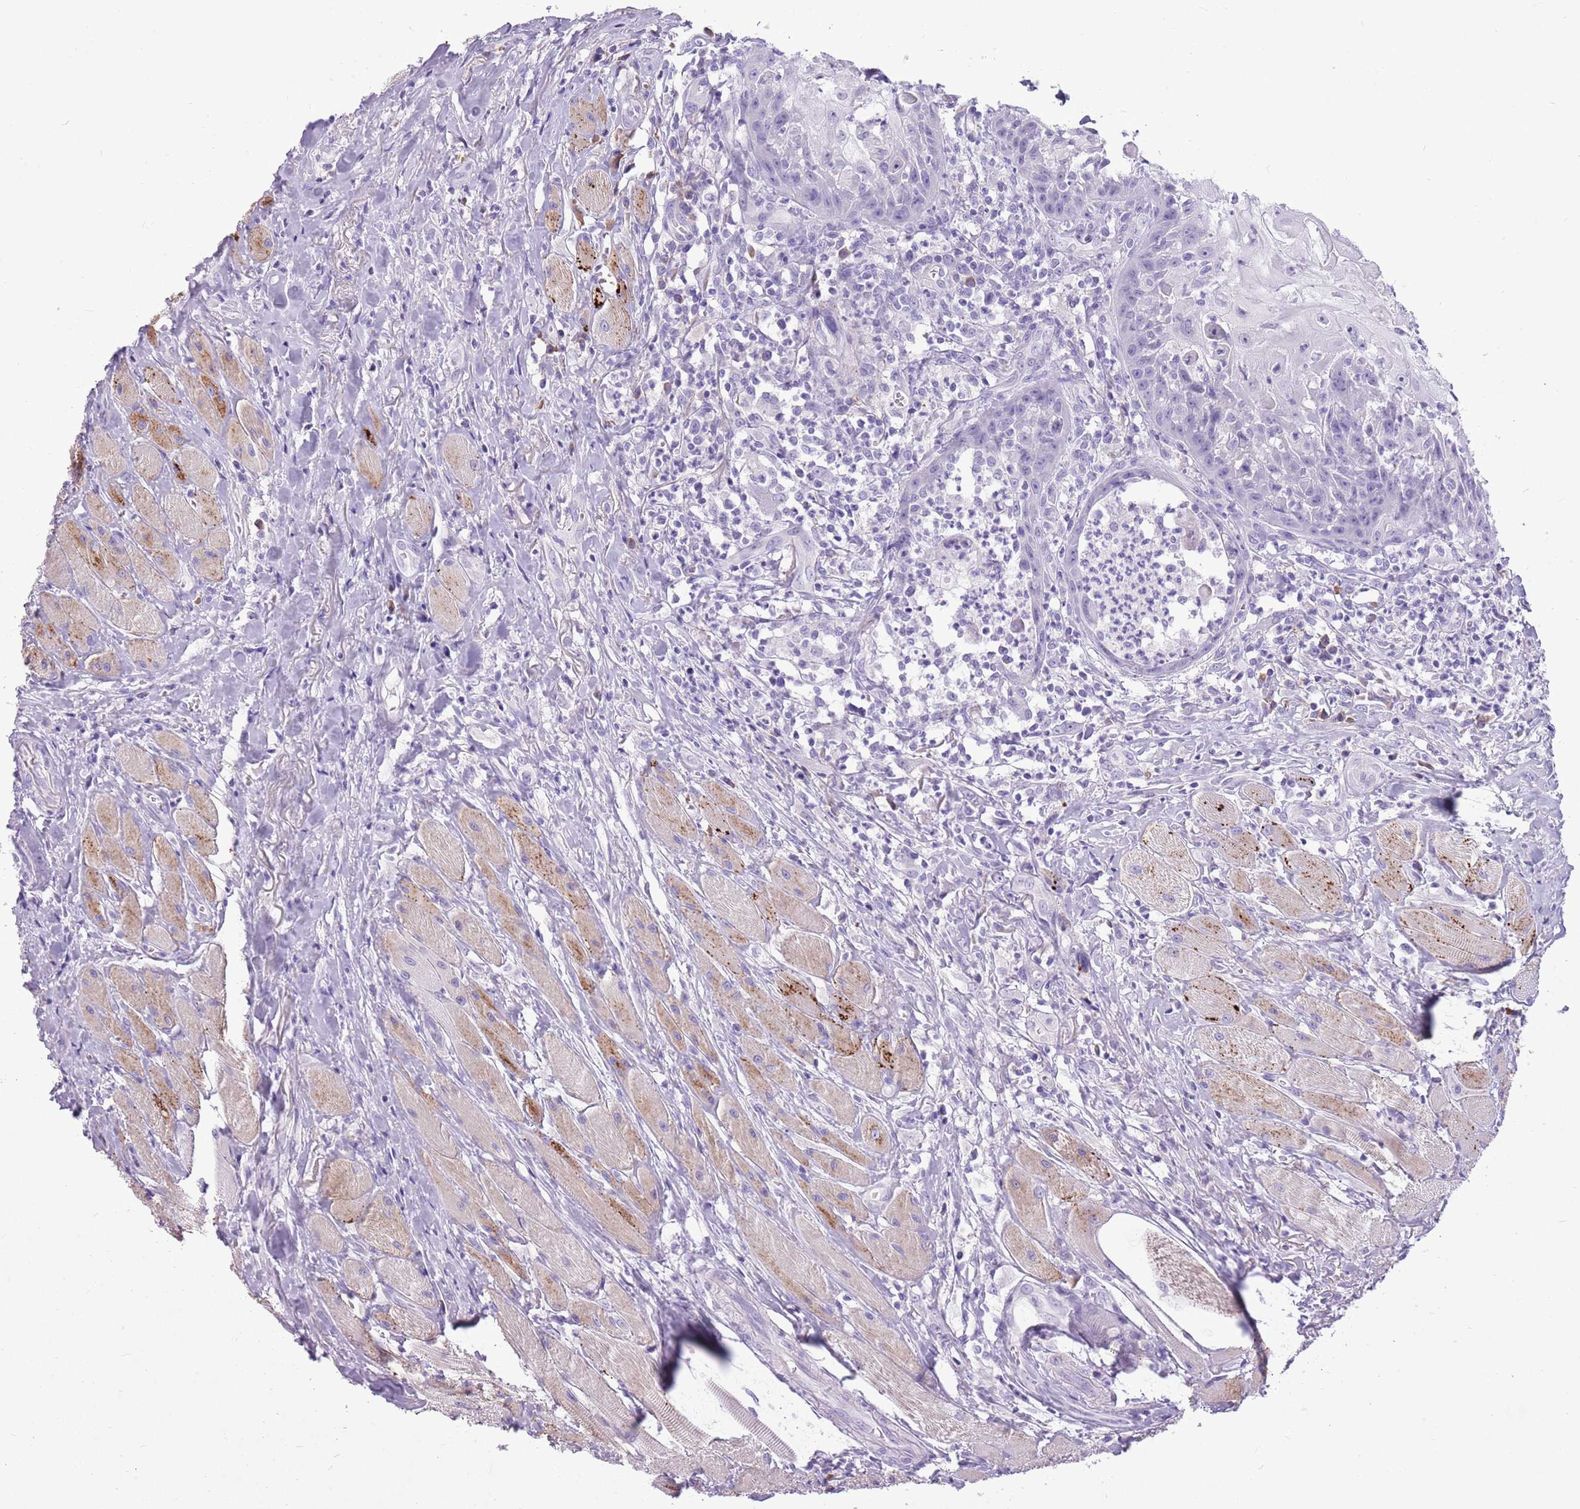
{"staining": {"intensity": "negative", "quantity": "none", "location": "none"}, "tissue": "head and neck cancer", "cell_type": "Tumor cells", "image_type": "cancer", "snomed": [{"axis": "morphology", "description": "Normal tissue, NOS"}, {"axis": "morphology", "description": "Squamous cell carcinoma, NOS"}, {"axis": "topography", "description": "Oral tissue"}, {"axis": "topography", "description": "Head-Neck"}], "caption": "This image is of head and neck cancer (squamous cell carcinoma) stained with immunohistochemistry (IHC) to label a protein in brown with the nuclei are counter-stained blue. There is no staining in tumor cells.", "gene": "ZNF425", "patient": {"sex": "female", "age": 70}}